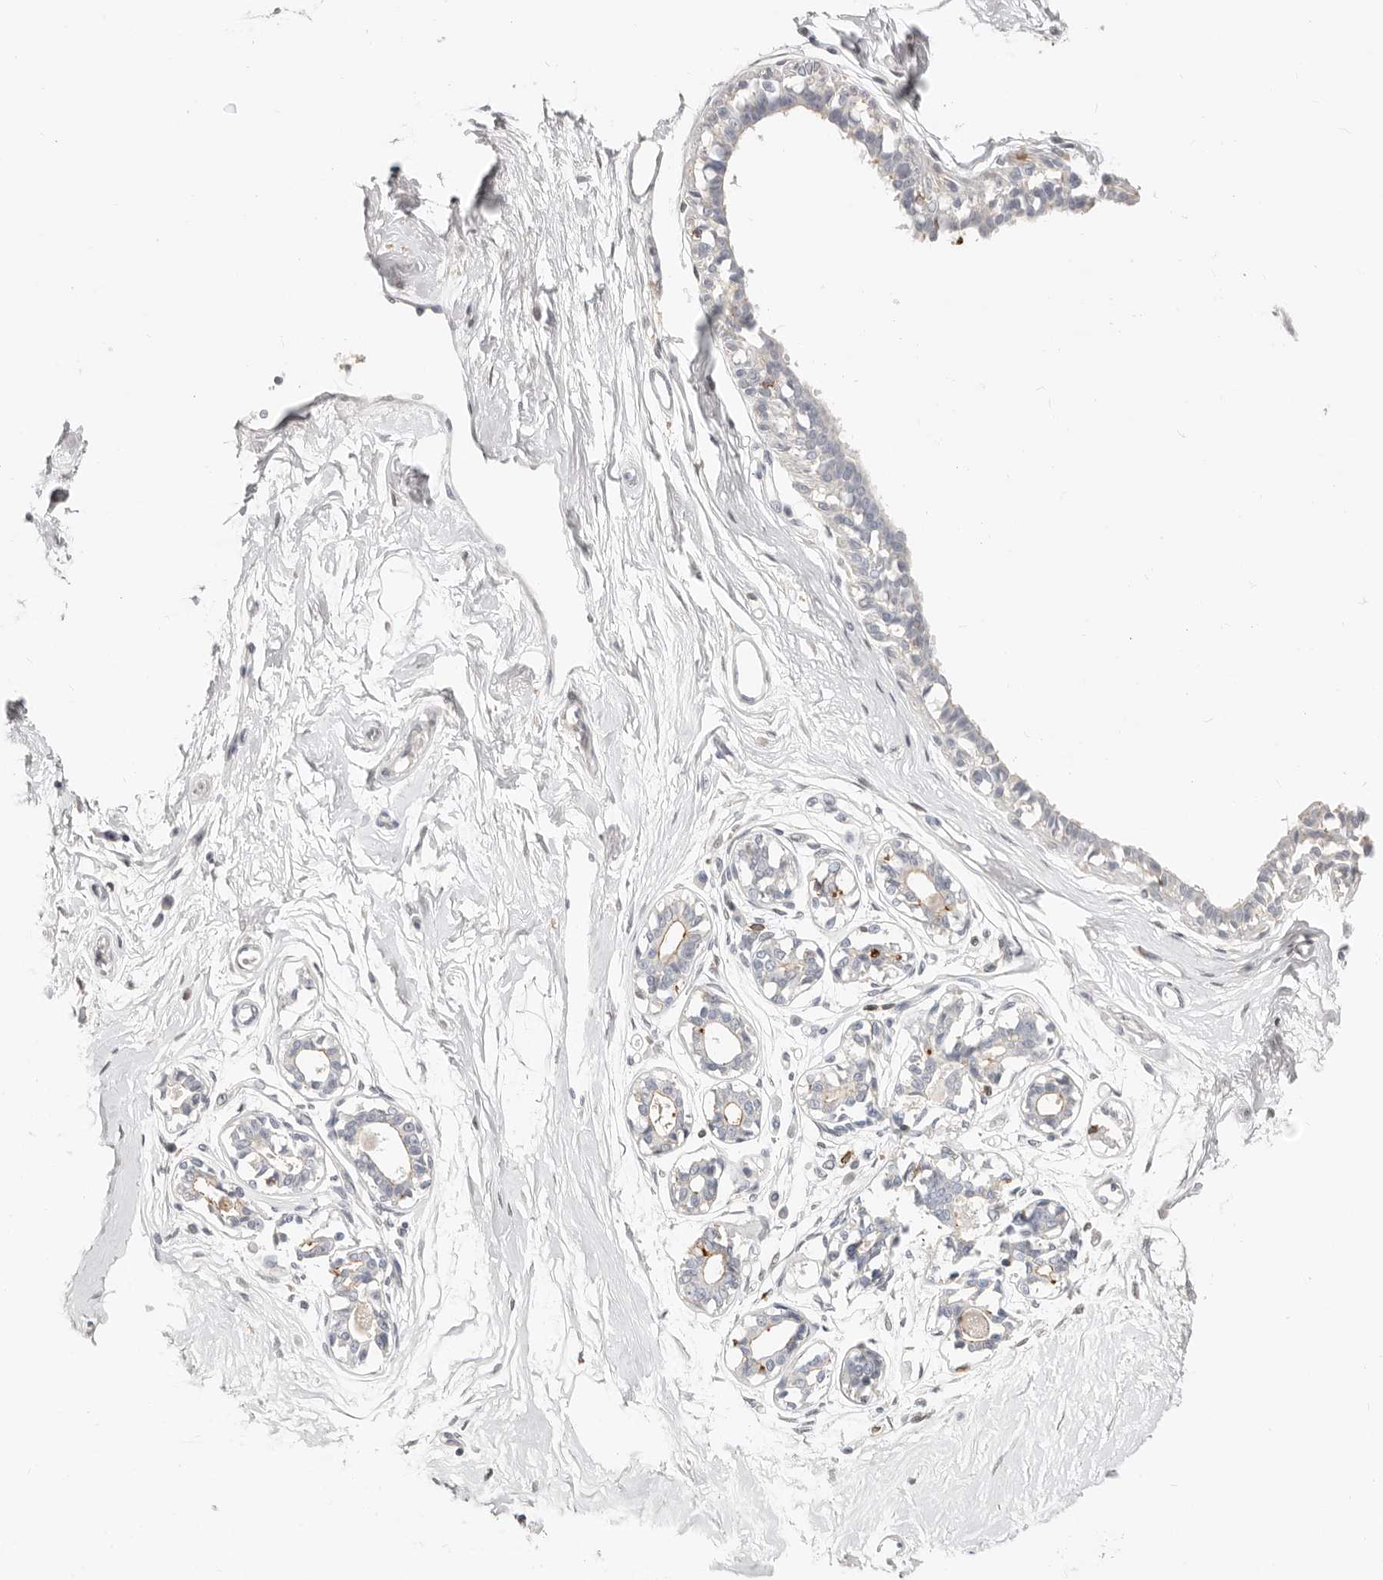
{"staining": {"intensity": "negative", "quantity": "none", "location": "none"}, "tissue": "breast", "cell_type": "Adipocytes", "image_type": "normal", "snomed": [{"axis": "morphology", "description": "Normal tissue, NOS"}, {"axis": "topography", "description": "Breast"}], "caption": "Micrograph shows no protein expression in adipocytes of normal breast. (Brightfield microscopy of DAB (3,3'-diaminobenzidine) immunohistochemistry at high magnification).", "gene": "TMEM63B", "patient": {"sex": "female", "age": 45}}